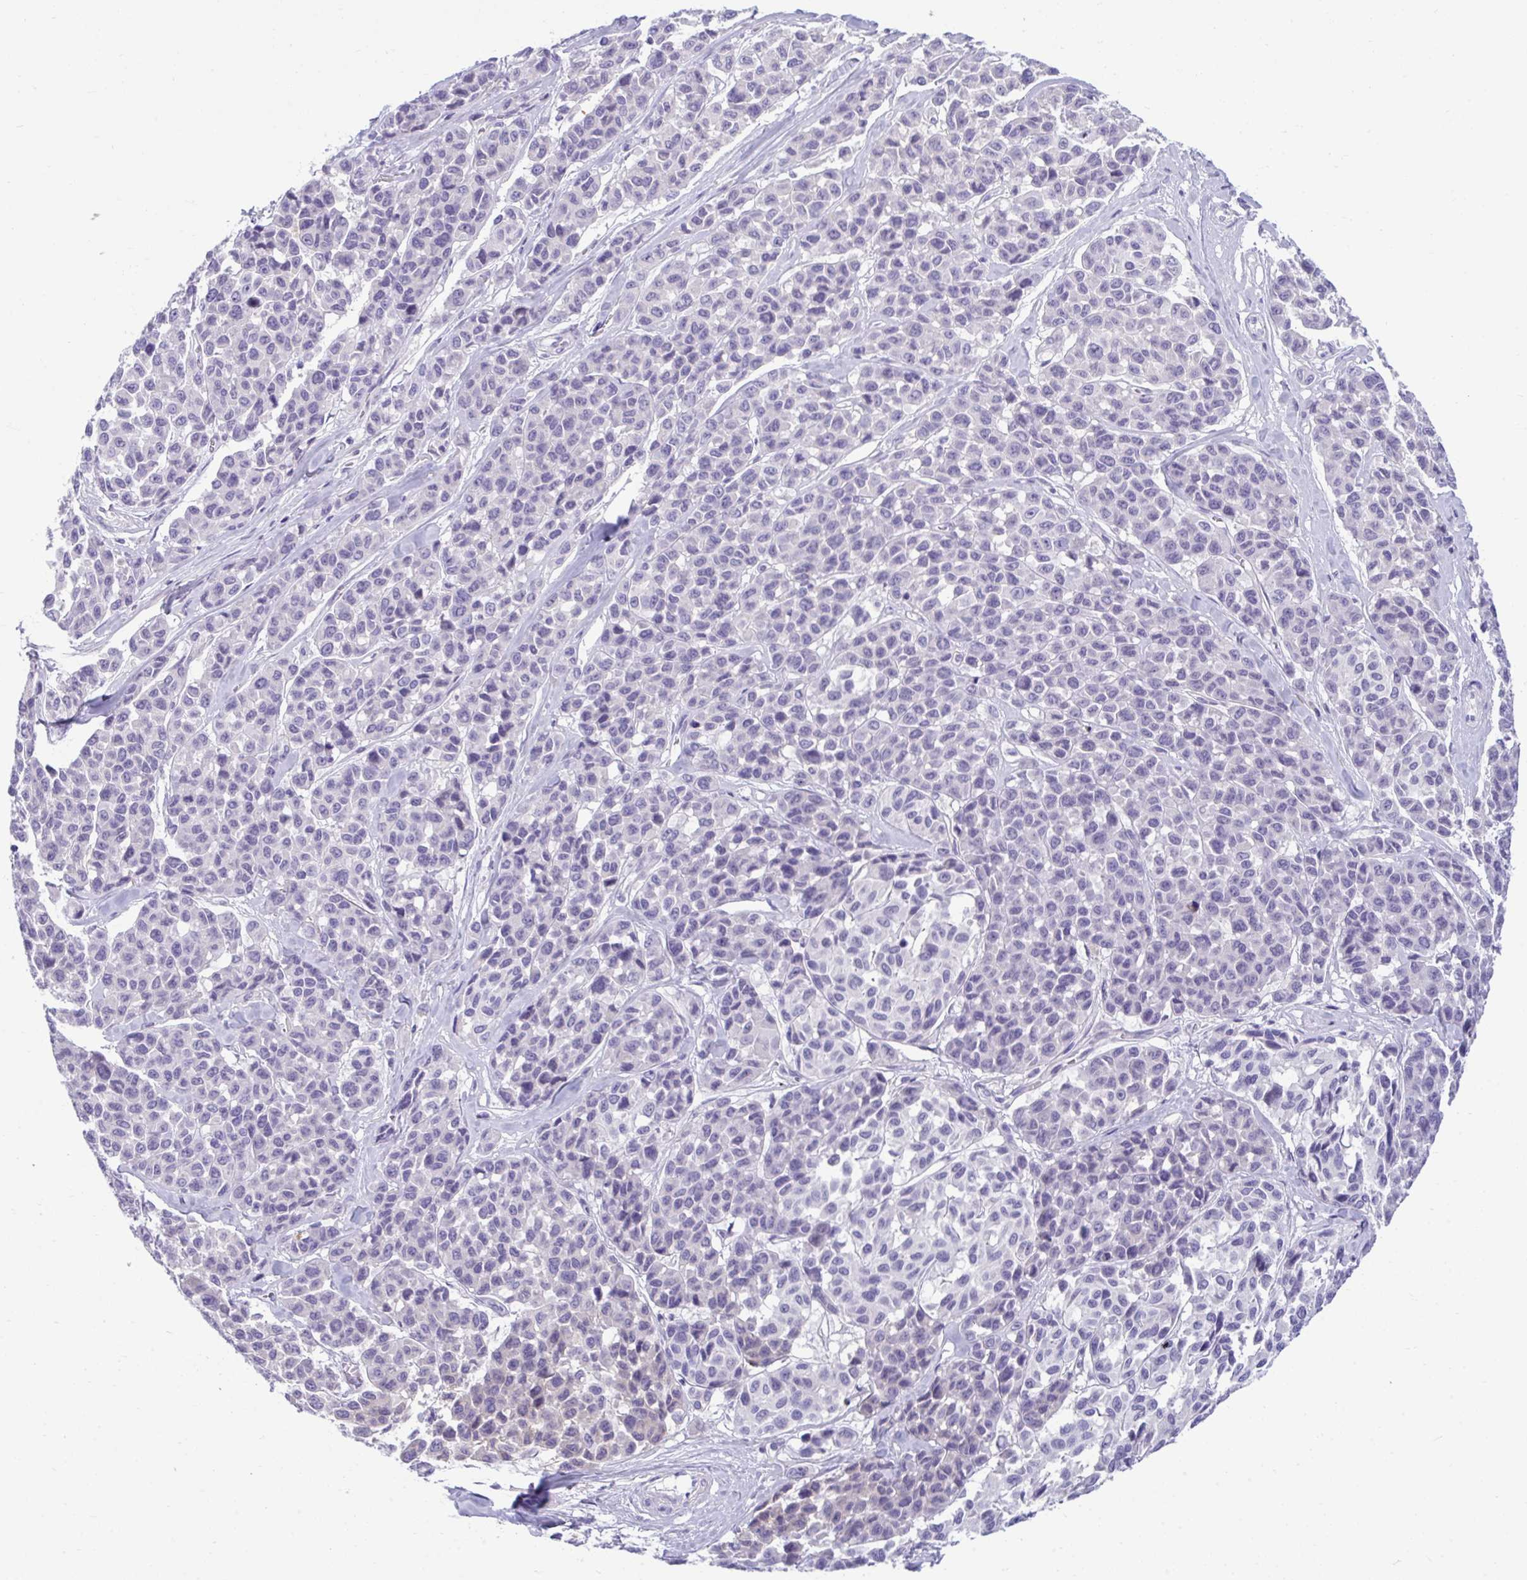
{"staining": {"intensity": "negative", "quantity": "none", "location": "none"}, "tissue": "melanoma", "cell_type": "Tumor cells", "image_type": "cancer", "snomed": [{"axis": "morphology", "description": "Malignant melanoma, NOS"}, {"axis": "topography", "description": "Skin"}], "caption": "Photomicrograph shows no protein staining in tumor cells of malignant melanoma tissue.", "gene": "PIGZ", "patient": {"sex": "female", "age": 66}}